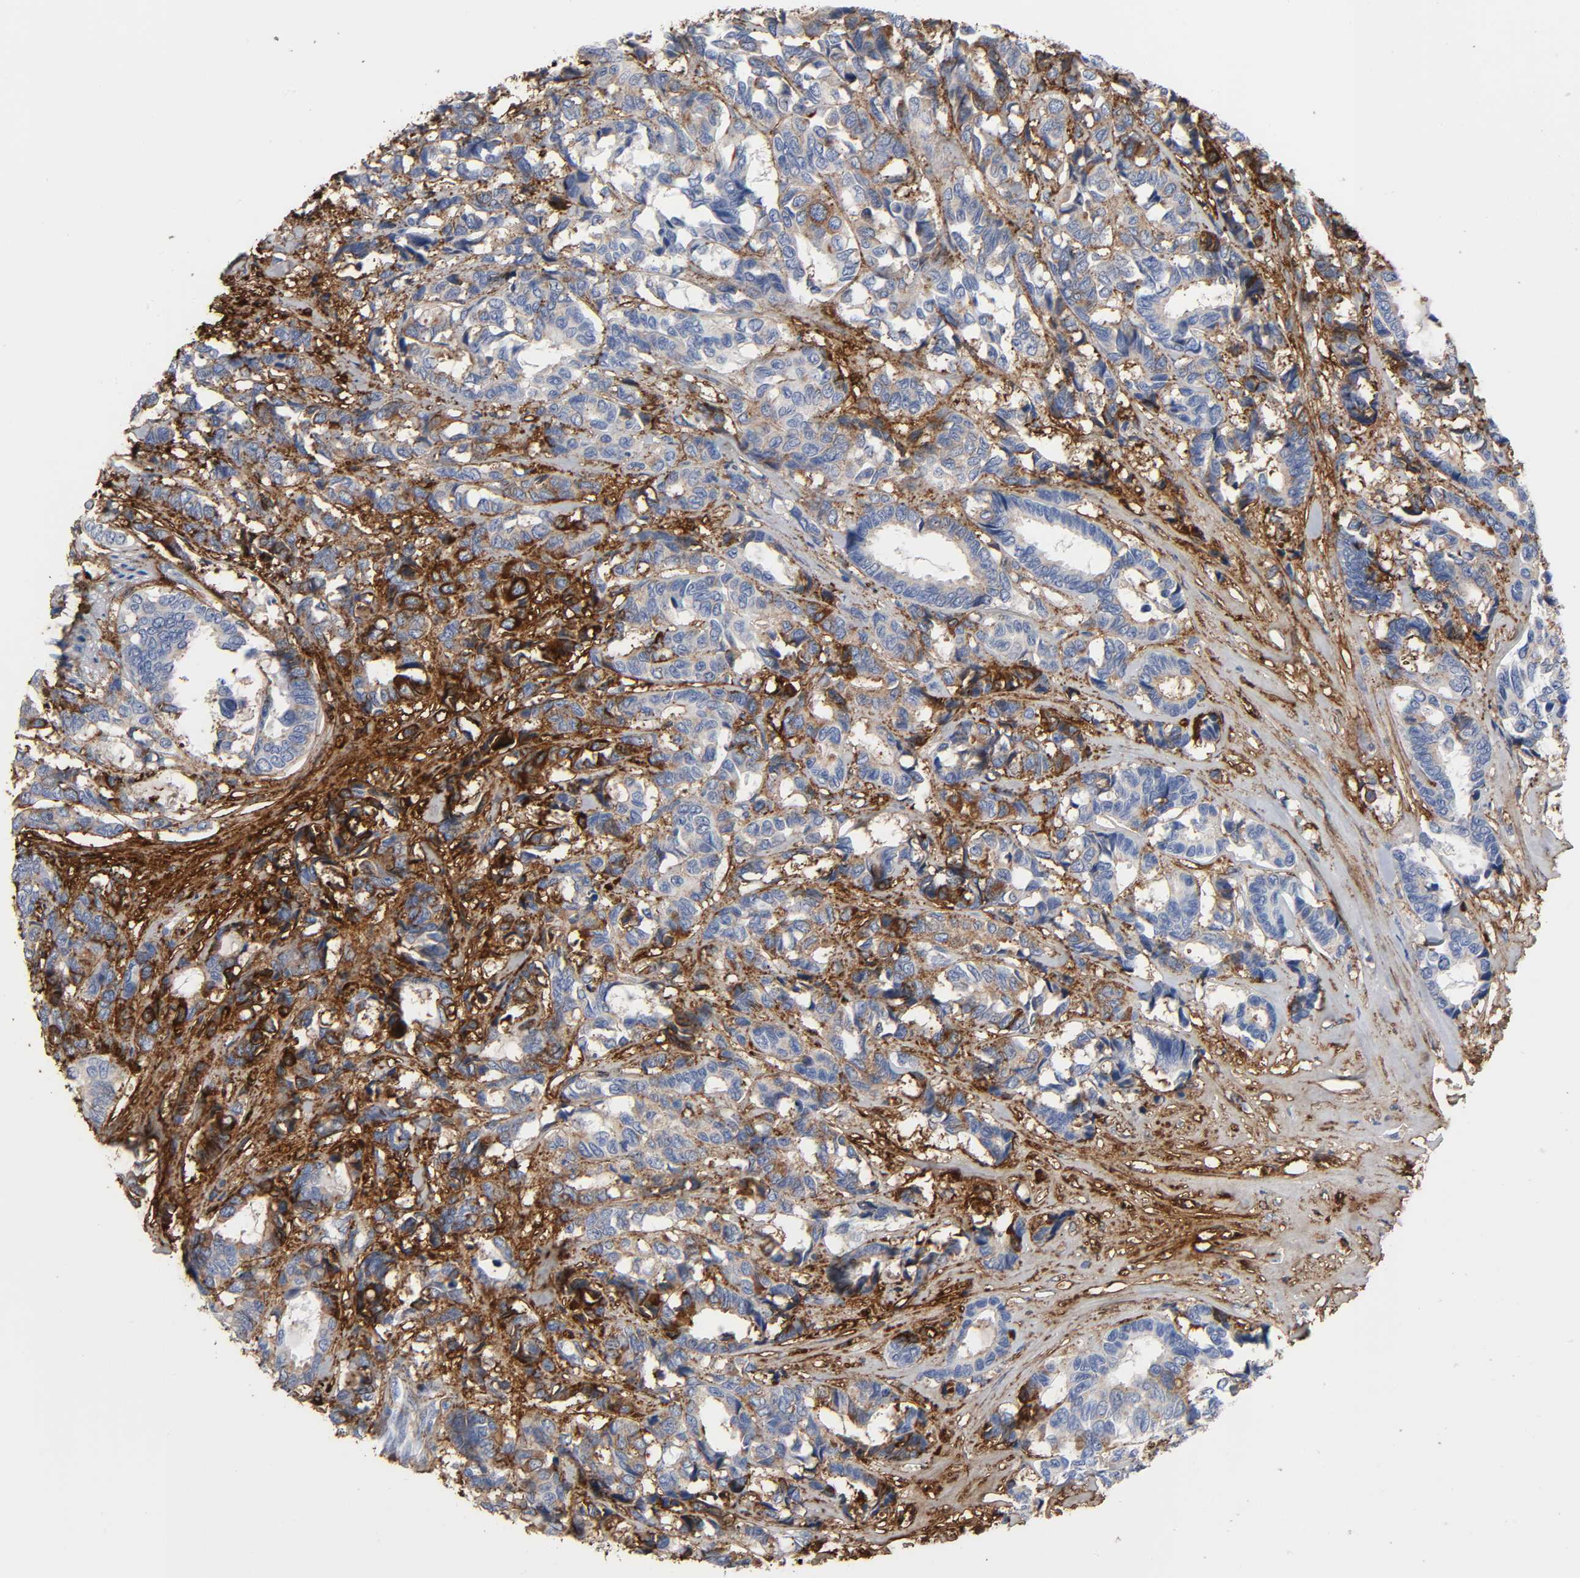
{"staining": {"intensity": "strong", "quantity": "<25%", "location": "cytoplasmic/membranous"}, "tissue": "breast cancer", "cell_type": "Tumor cells", "image_type": "cancer", "snomed": [{"axis": "morphology", "description": "Duct carcinoma"}, {"axis": "topography", "description": "Breast"}], "caption": "Strong cytoplasmic/membranous expression for a protein is seen in about <25% of tumor cells of breast cancer using immunohistochemistry (IHC).", "gene": "FBLN1", "patient": {"sex": "female", "age": 87}}